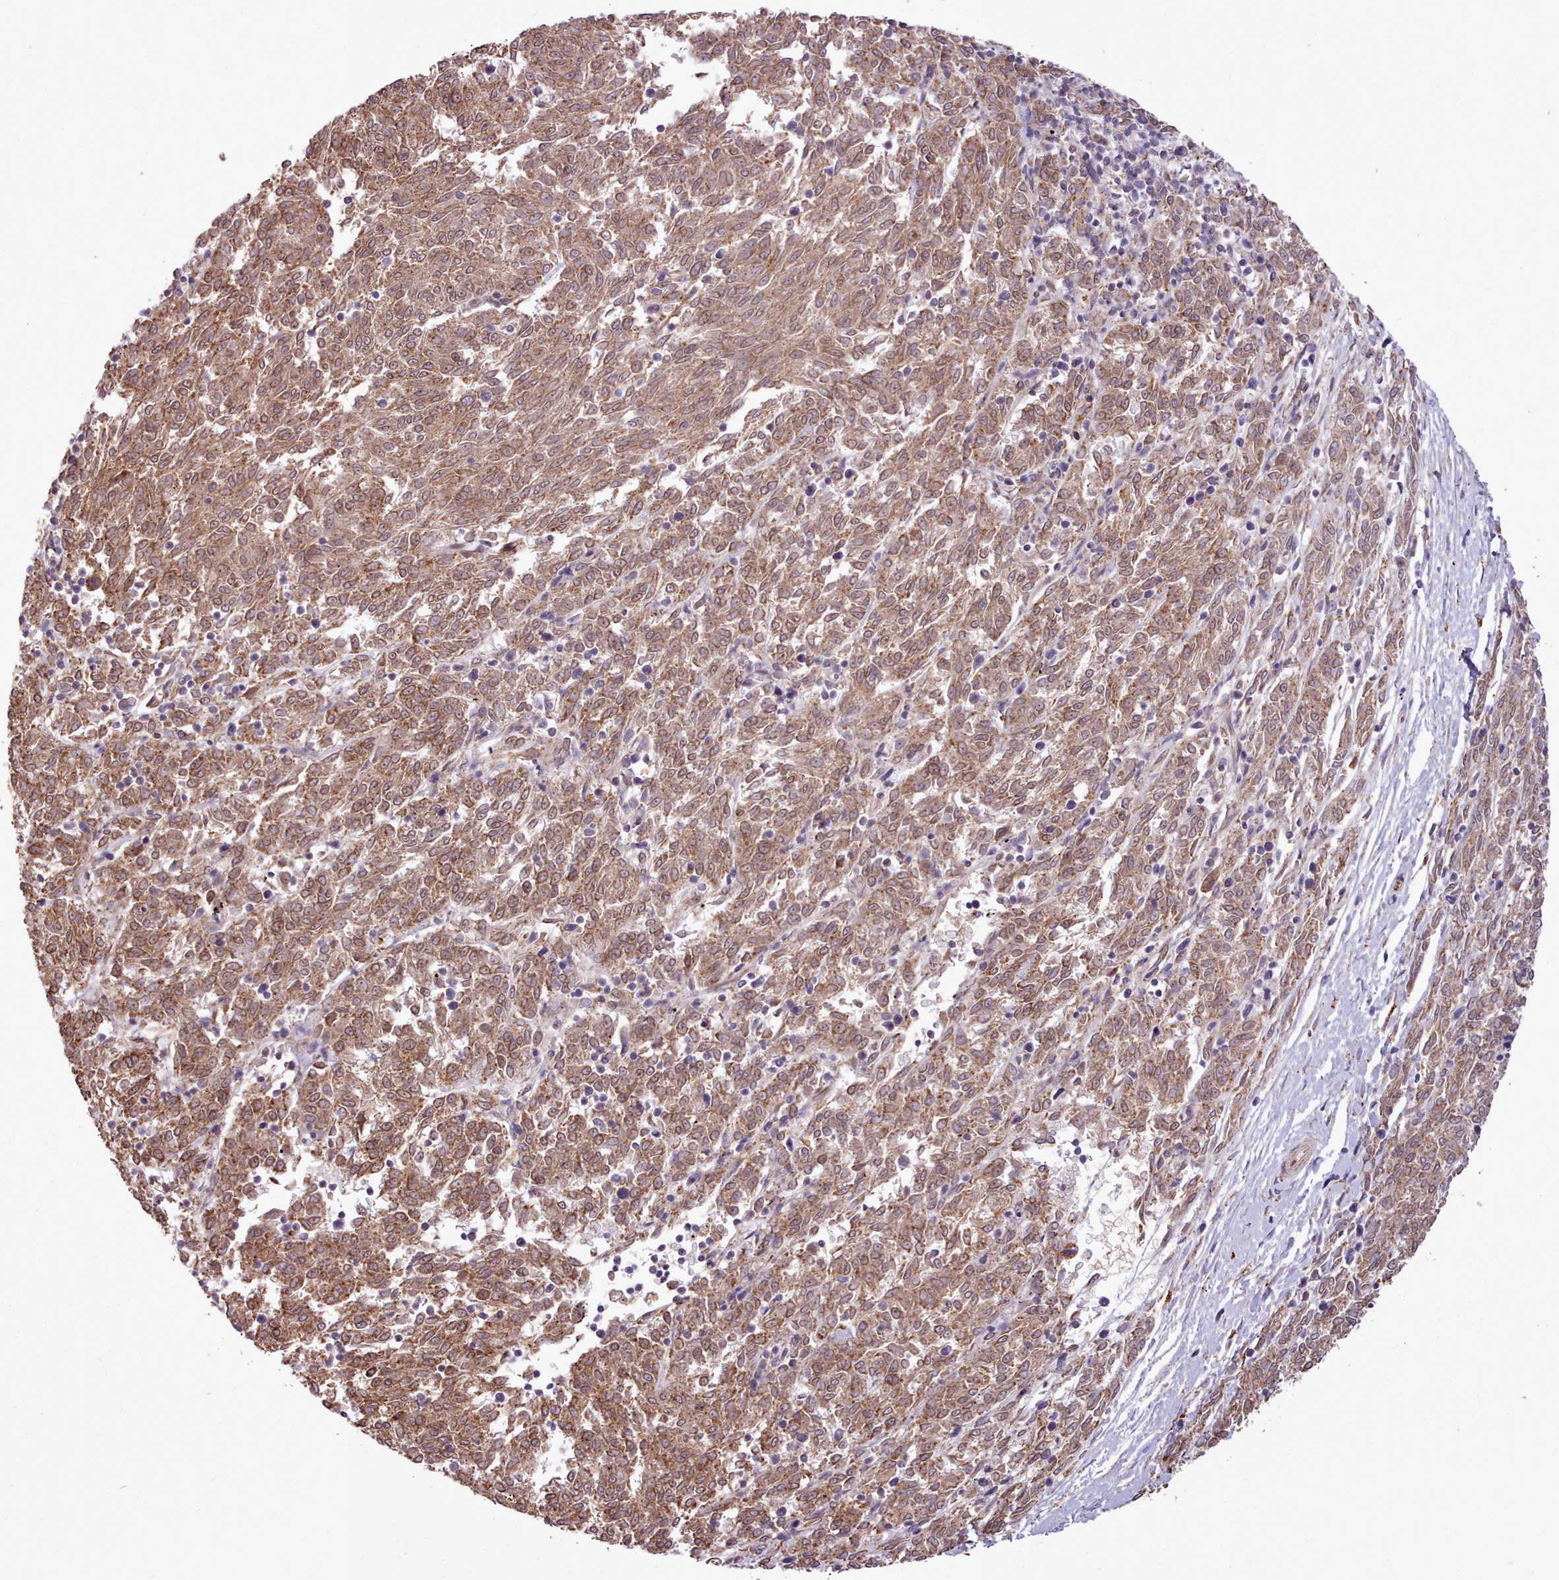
{"staining": {"intensity": "moderate", "quantity": ">75%", "location": "cytoplasmic/membranous"}, "tissue": "melanoma", "cell_type": "Tumor cells", "image_type": "cancer", "snomed": [{"axis": "morphology", "description": "Malignant melanoma, NOS"}, {"axis": "topography", "description": "Skin"}], "caption": "Brown immunohistochemical staining in human malignant melanoma shows moderate cytoplasmic/membranous staining in approximately >75% of tumor cells. The staining is performed using DAB brown chromogen to label protein expression. The nuclei are counter-stained blue using hematoxylin.", "gene": "CABP1", "patient": {"sex": "female", "age": 72}}